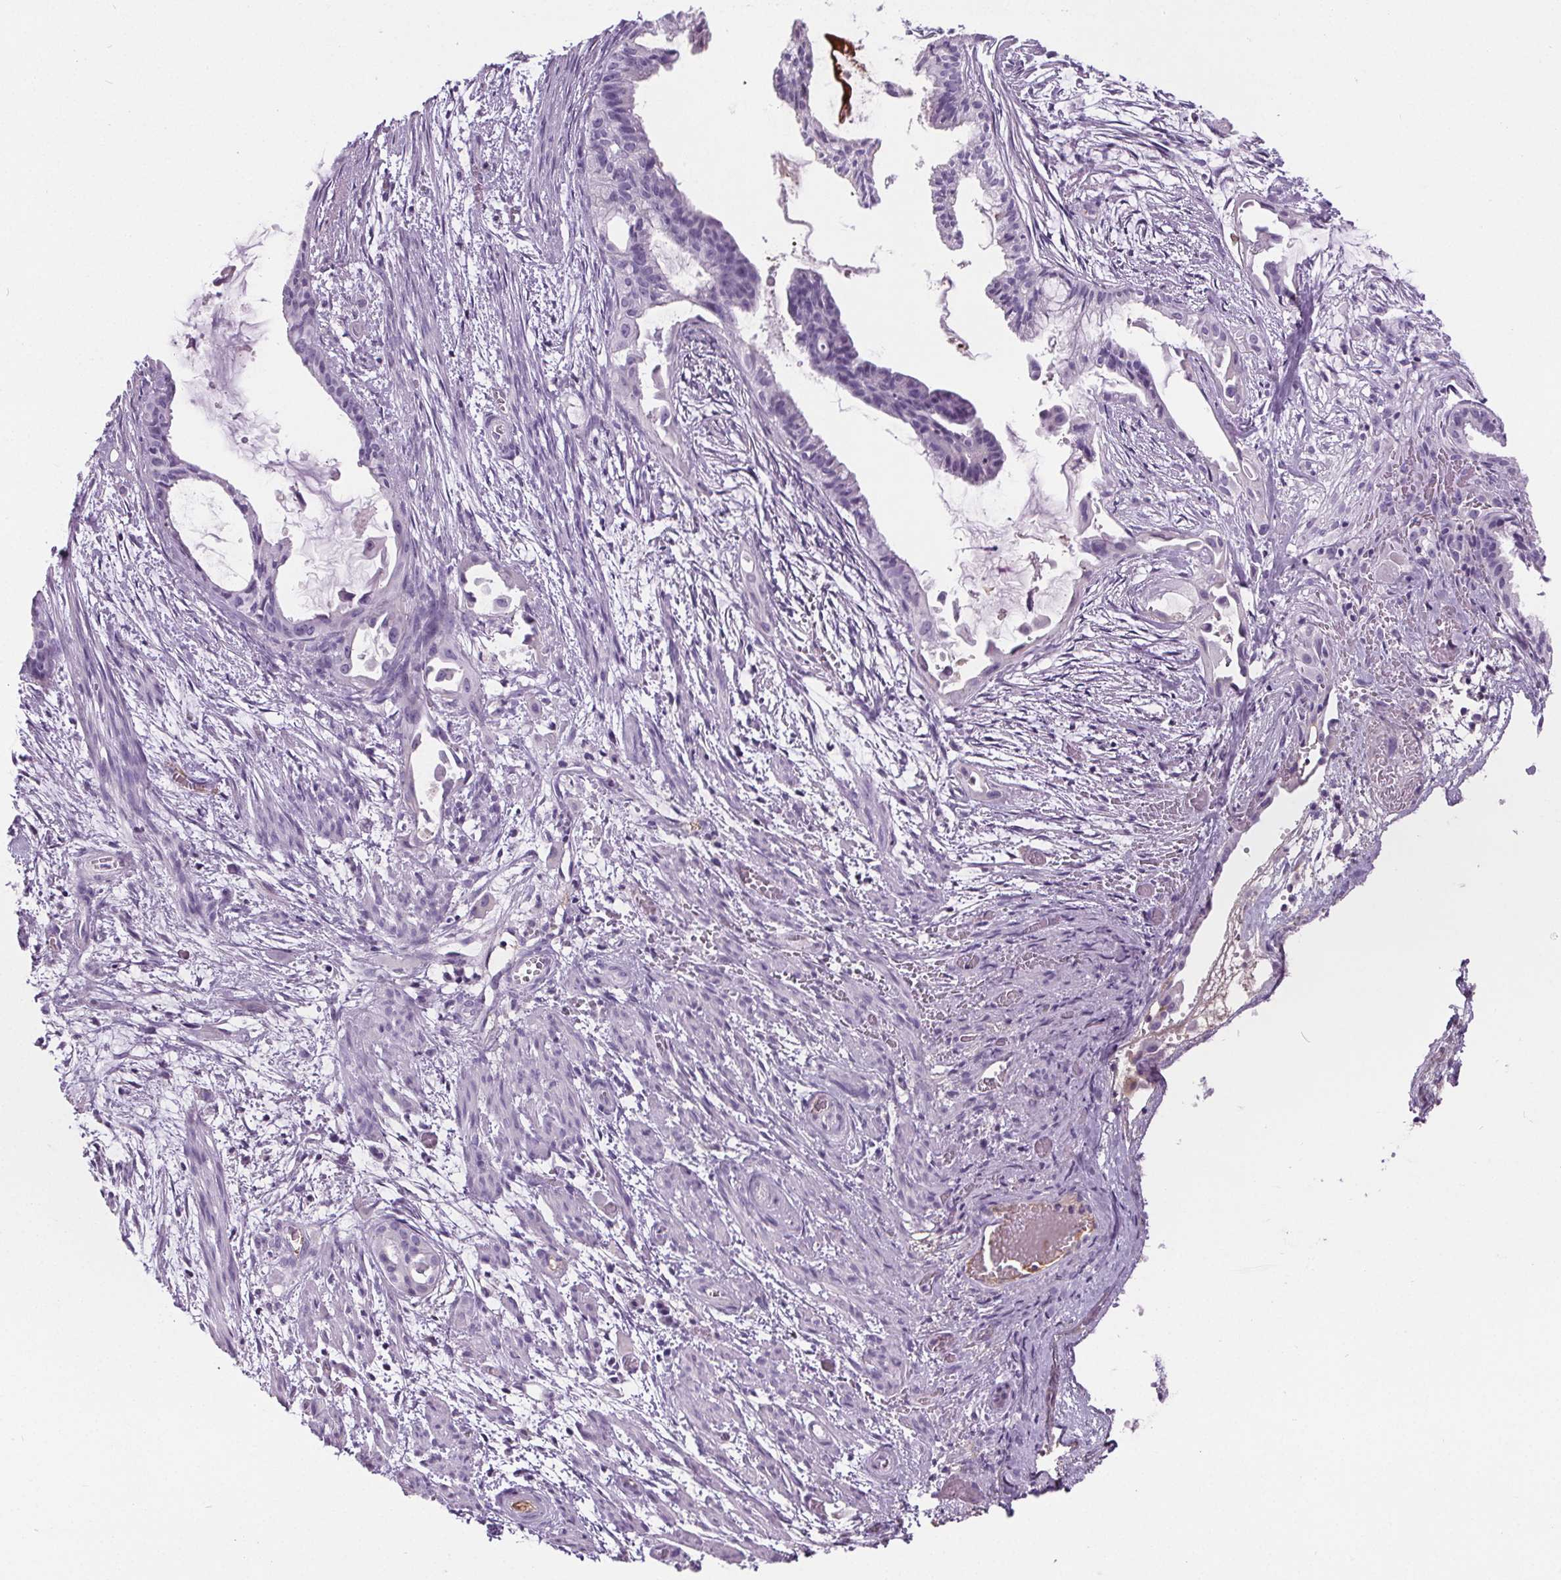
{"staining": {"intensity": "negative", "quantity": "none", "location": "none"}, "tissue": "endometrial cancer", "cell_type": "Tumor cells", "image_type": "cancer", "snomed": [{"axis": "morphology", "description": "Adenocarcinoma, NOS"}, {"axis": "topography", "description": "Endometrium"}], "caption": "The micrograph shows no staining of tumor cells in endometrial adenocarcinoma.", "gene": "CD5L", "patient": {"sex": "female", "age": 86}}